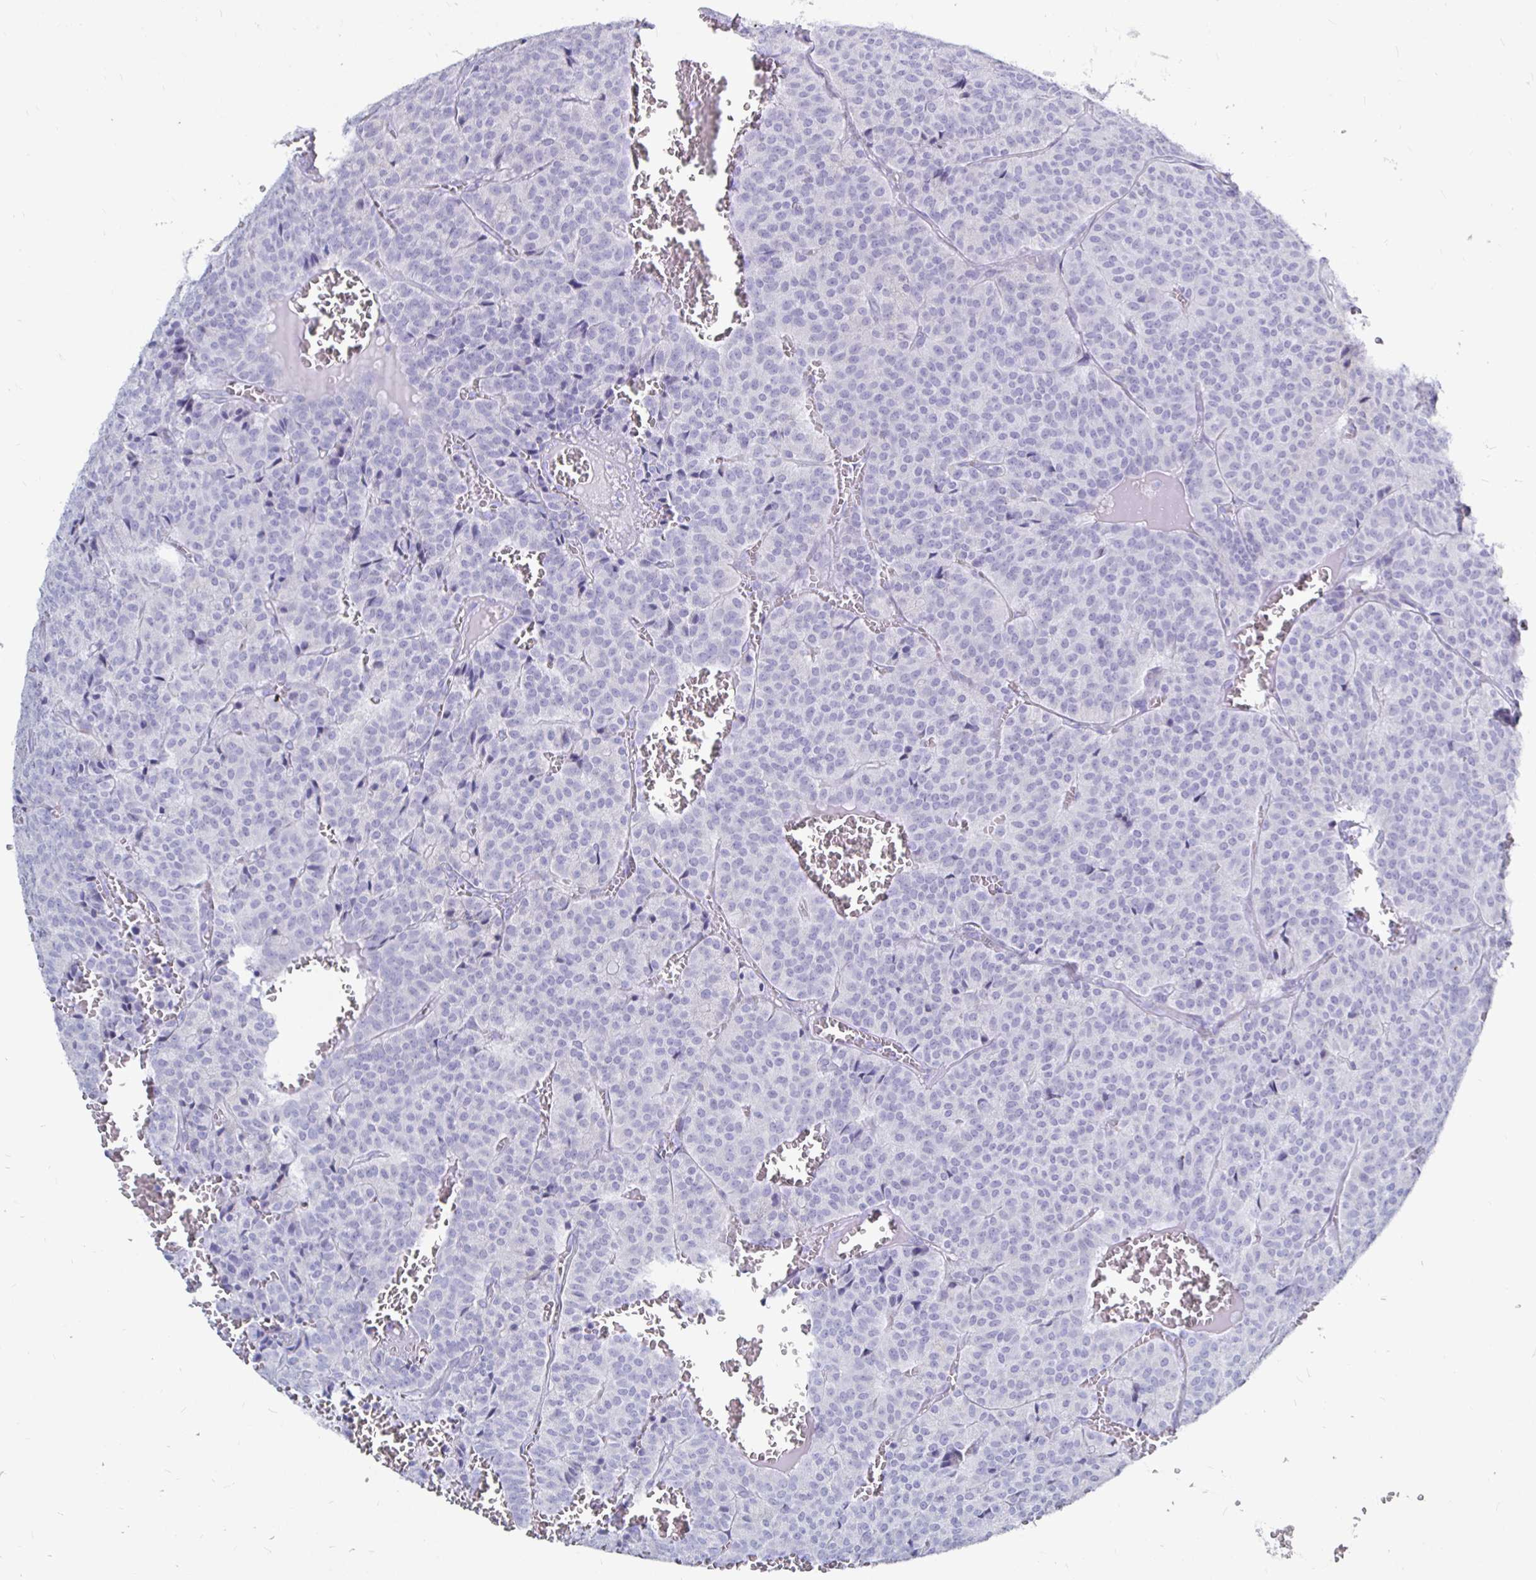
{"staining": {"intensity": "negative", "quantity": "none", "location": "none"}, "tissue": "carcinoid", "cell_type": "Tumor cells", "image_type": "cancer", "snomed": [{"axis": "morphology", "description": "Carcinoid, malignant, NOS"}, {"axis": "topography", "description": "Lung"}], "caption": "Tumor cells are negative for brown protein staining in carcinoid.", "gene": "LUZP4", "patient": {"sex": "male", "age": 70}}